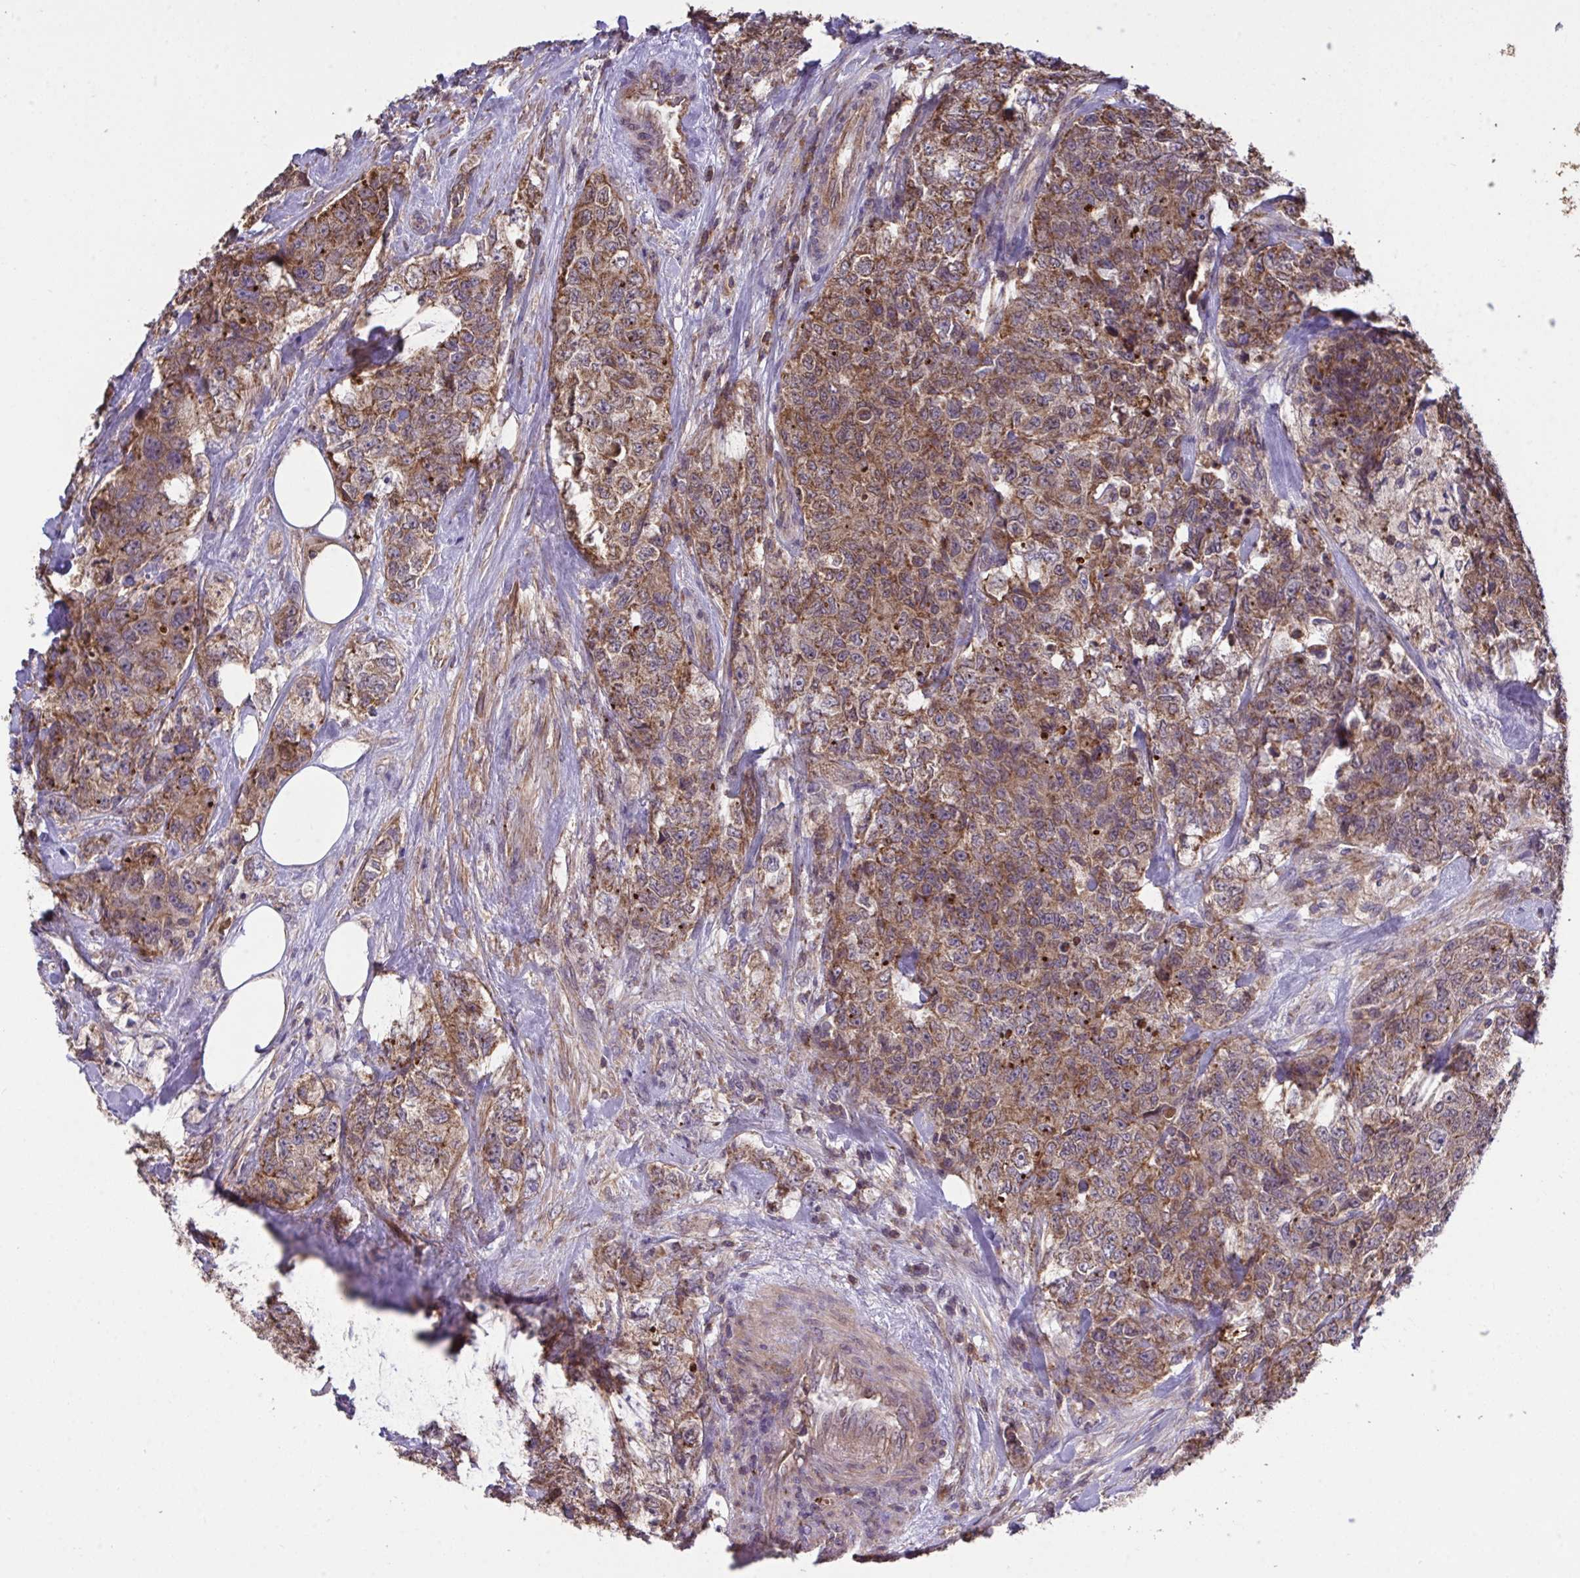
{"staining": {"intensity": "moderate", "quantity": ">75%", "location": "cytoplasmic/membranous"}, "tissue": "urothelial cancer", "cell_type": "Tumor cells", "image_type": "cancer", "snomed": [{"axis": "morphology", "description": "Urothelial carcinoma, High grade"}, {"axis": "topography", "description": "Urinary bladder"}], "caption": "Protein positivity by immunohistochemistry (IHC) exhibits moderate cytoplasmic/membranous staining in about >75% of tumor cells in urothelial cancer. (Stains: DAB in brown, nuclei in blue, Microscopy: brightfield microscopy at high magnification).", "gene": "PPM1H", "patient": {"sex": "female", "age": 78}}